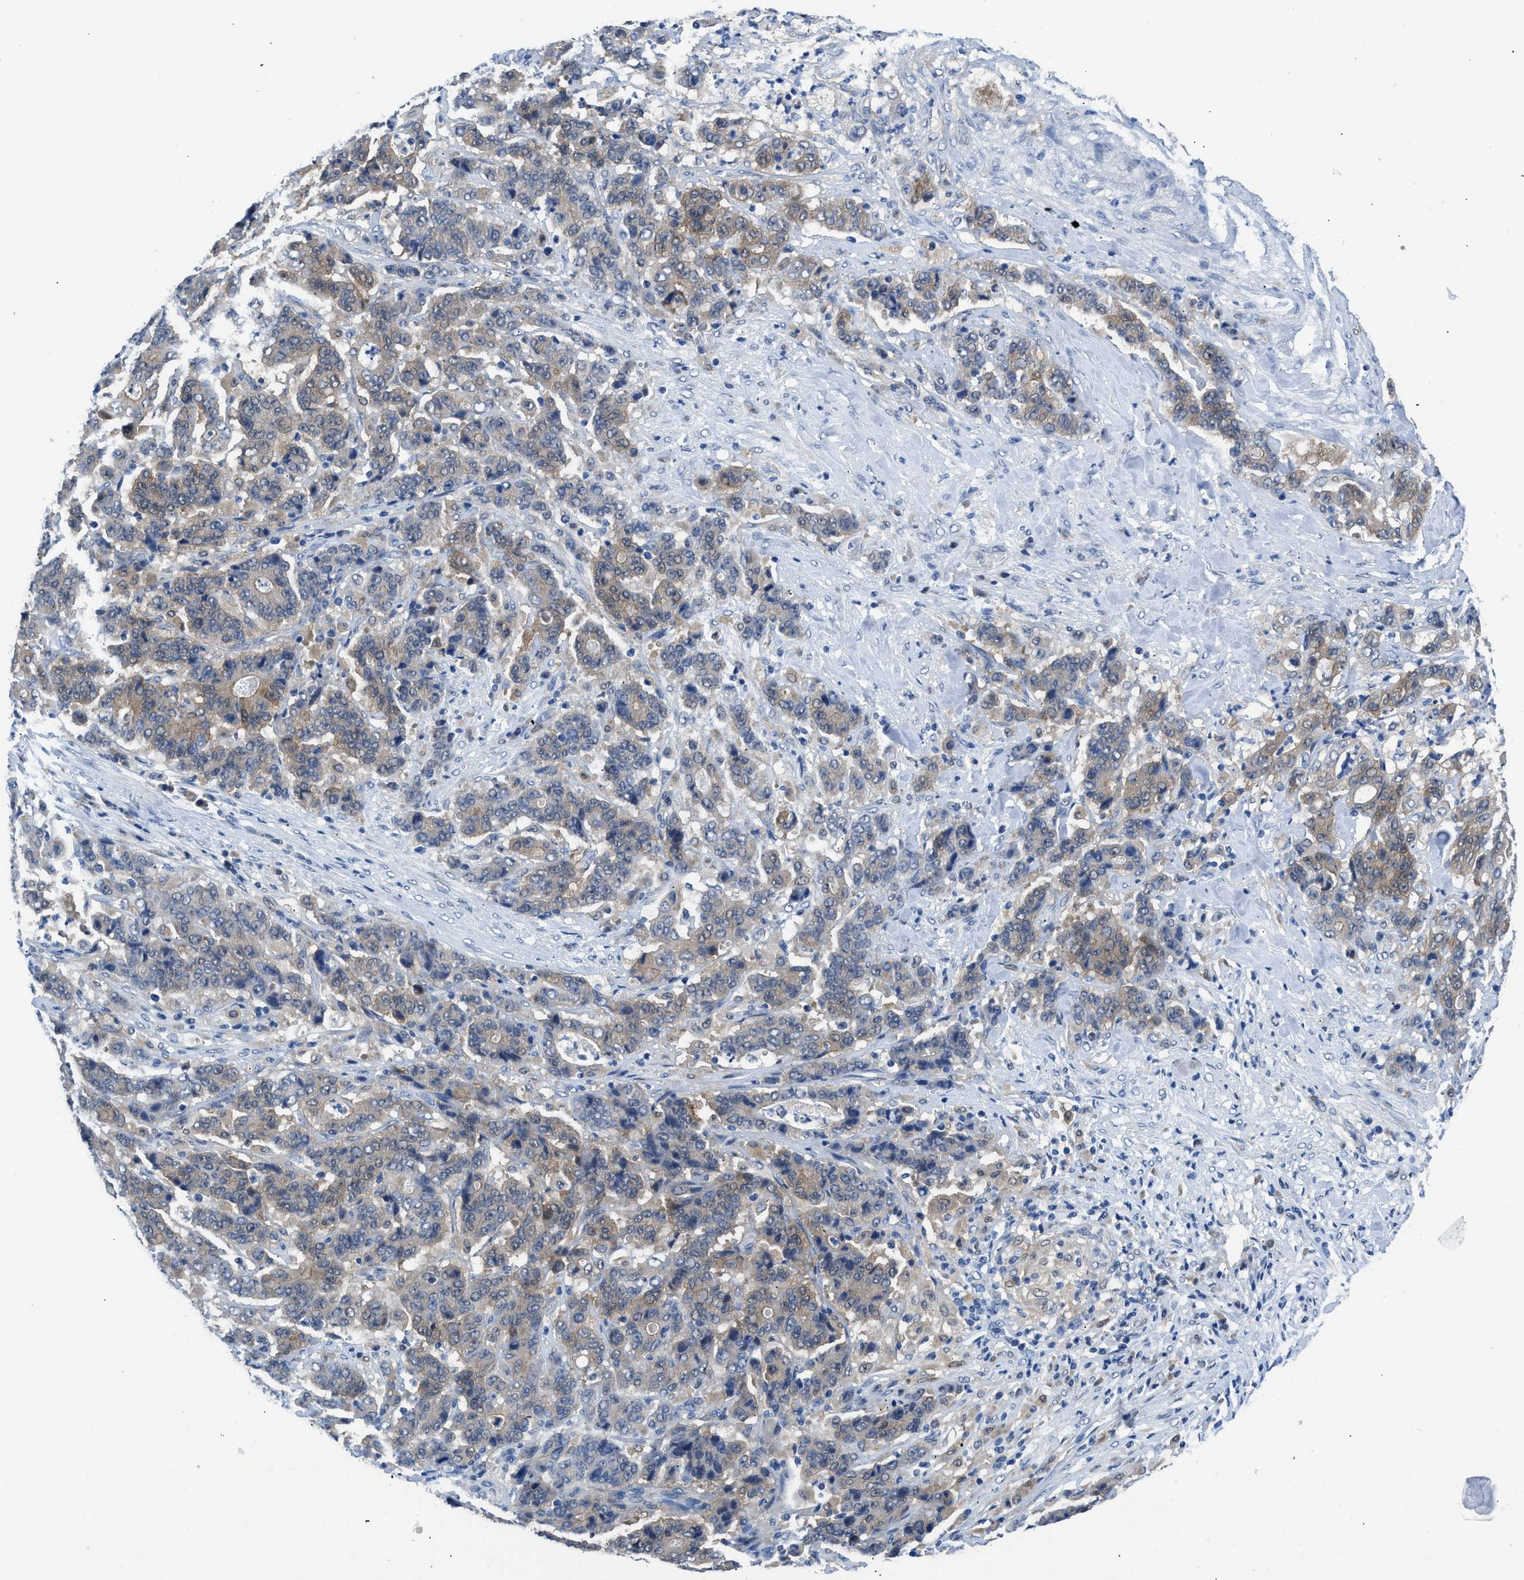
{"staining": {"intensity": "weak", "quantity": "25%-75%", "location": "cytoplasmic/membranous"}, "tissue": "stomach cancer", "cell_type": "Tumor cells", "image_type": "cancer", "snomed": [{"axis": "morphology", "description": "Adenocarcinoma, NOS"}, {"axis": "topography", "description": "Stomach"}], "caption": "The immunohistochemical stain labels weak cytoplasmic/membranous staining in tumor cells of adenocarcinoma (stomach) tissue.", "gene": "CBR1", "patient": {"sex": "female", "age": 73}}